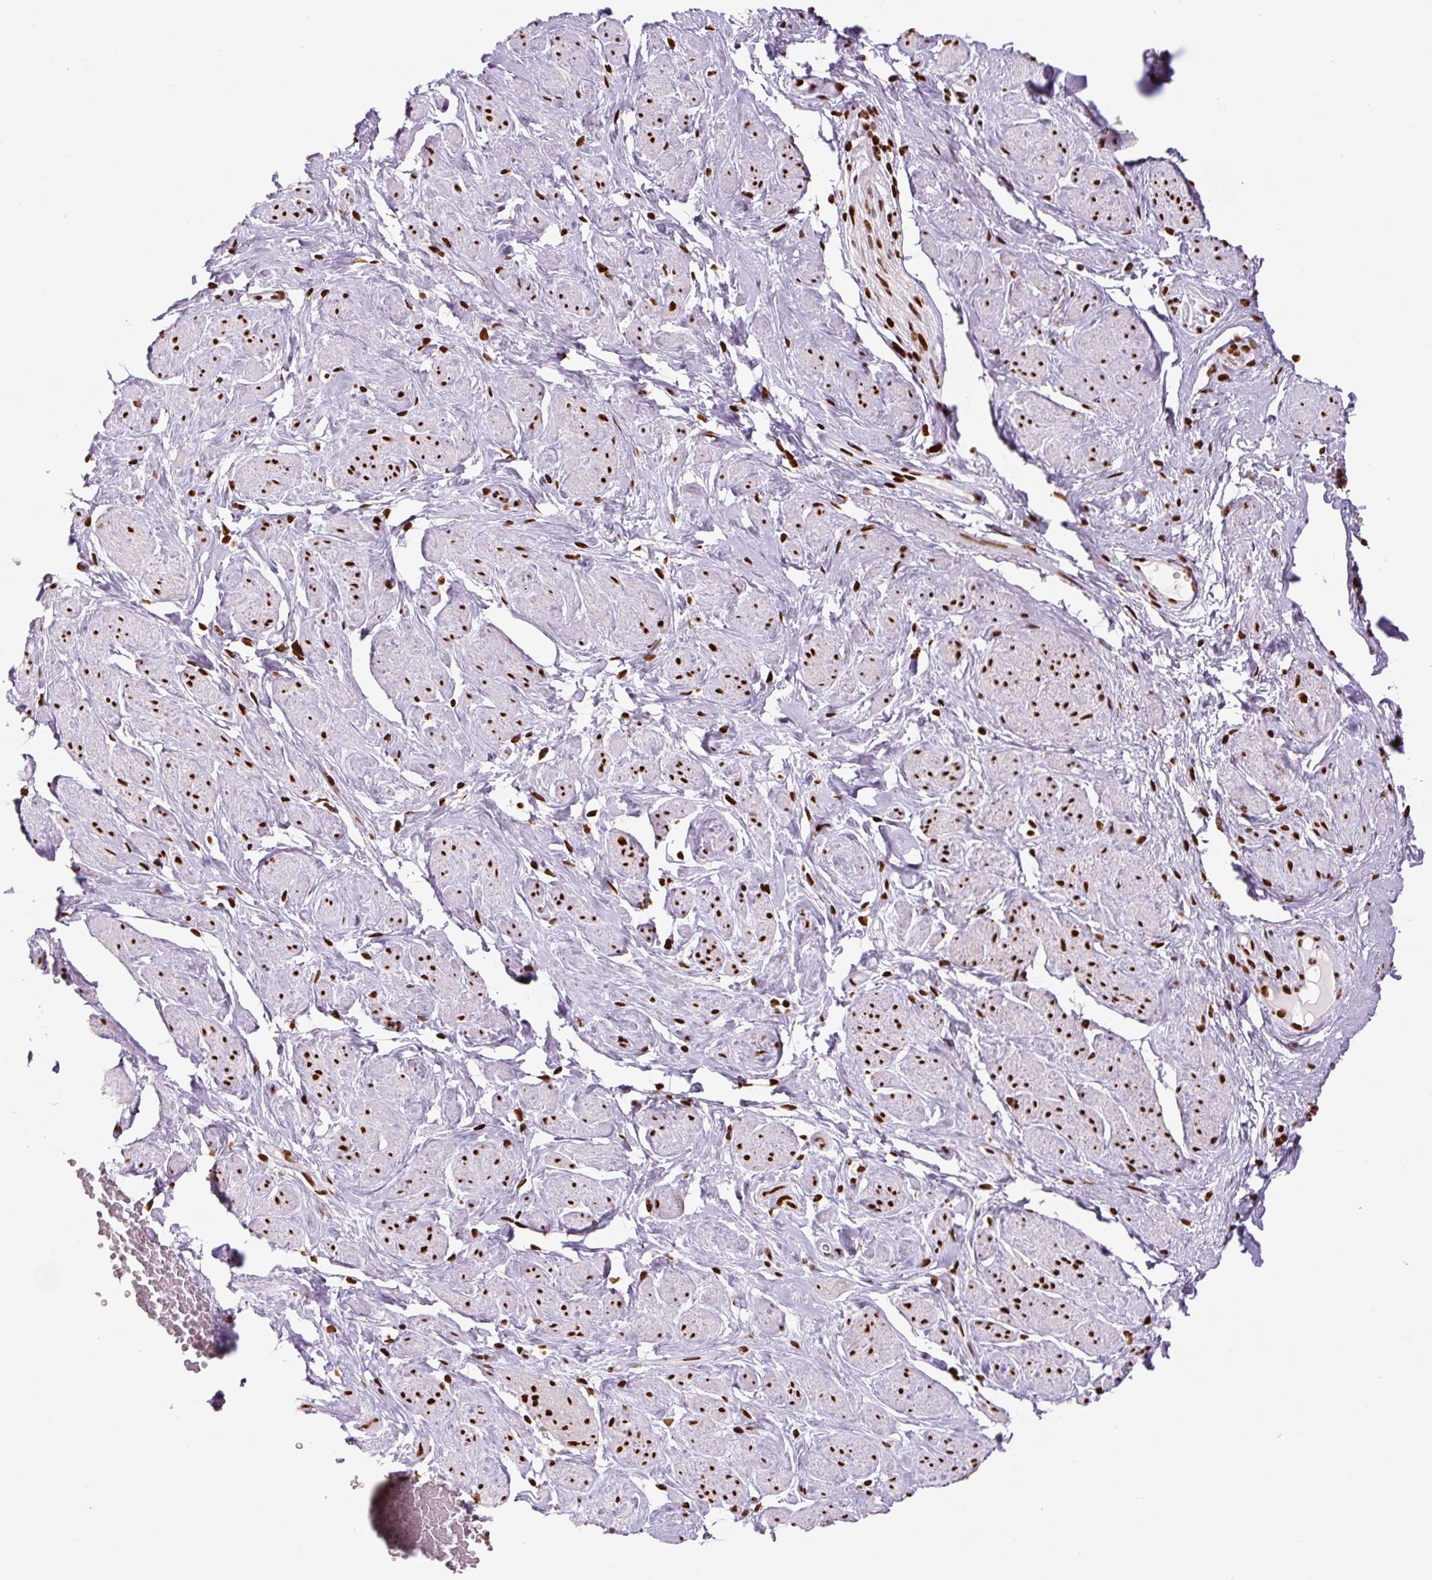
{"staining": {"intensity": "strong", "quantity": "<25%", "location": "nuclear"}, "tissue": "adipose tissue", "cell_type": "Adipocytes", "image_type": "normal", "snomed": [{"axis": "morphology", "description": "Normal tissue, NOS"}, {"axis": "topography", "description": "Vagina"}, {"axis": "topography", "description": "Peripheral nerve tissue"}], "caption": "Protein expression analysis of benign adipose tissue displays strong nuclear staining in approximately <25% of adipocytes.", "gene": "FUS", "patient": {"sex": "female", "age": 71}}